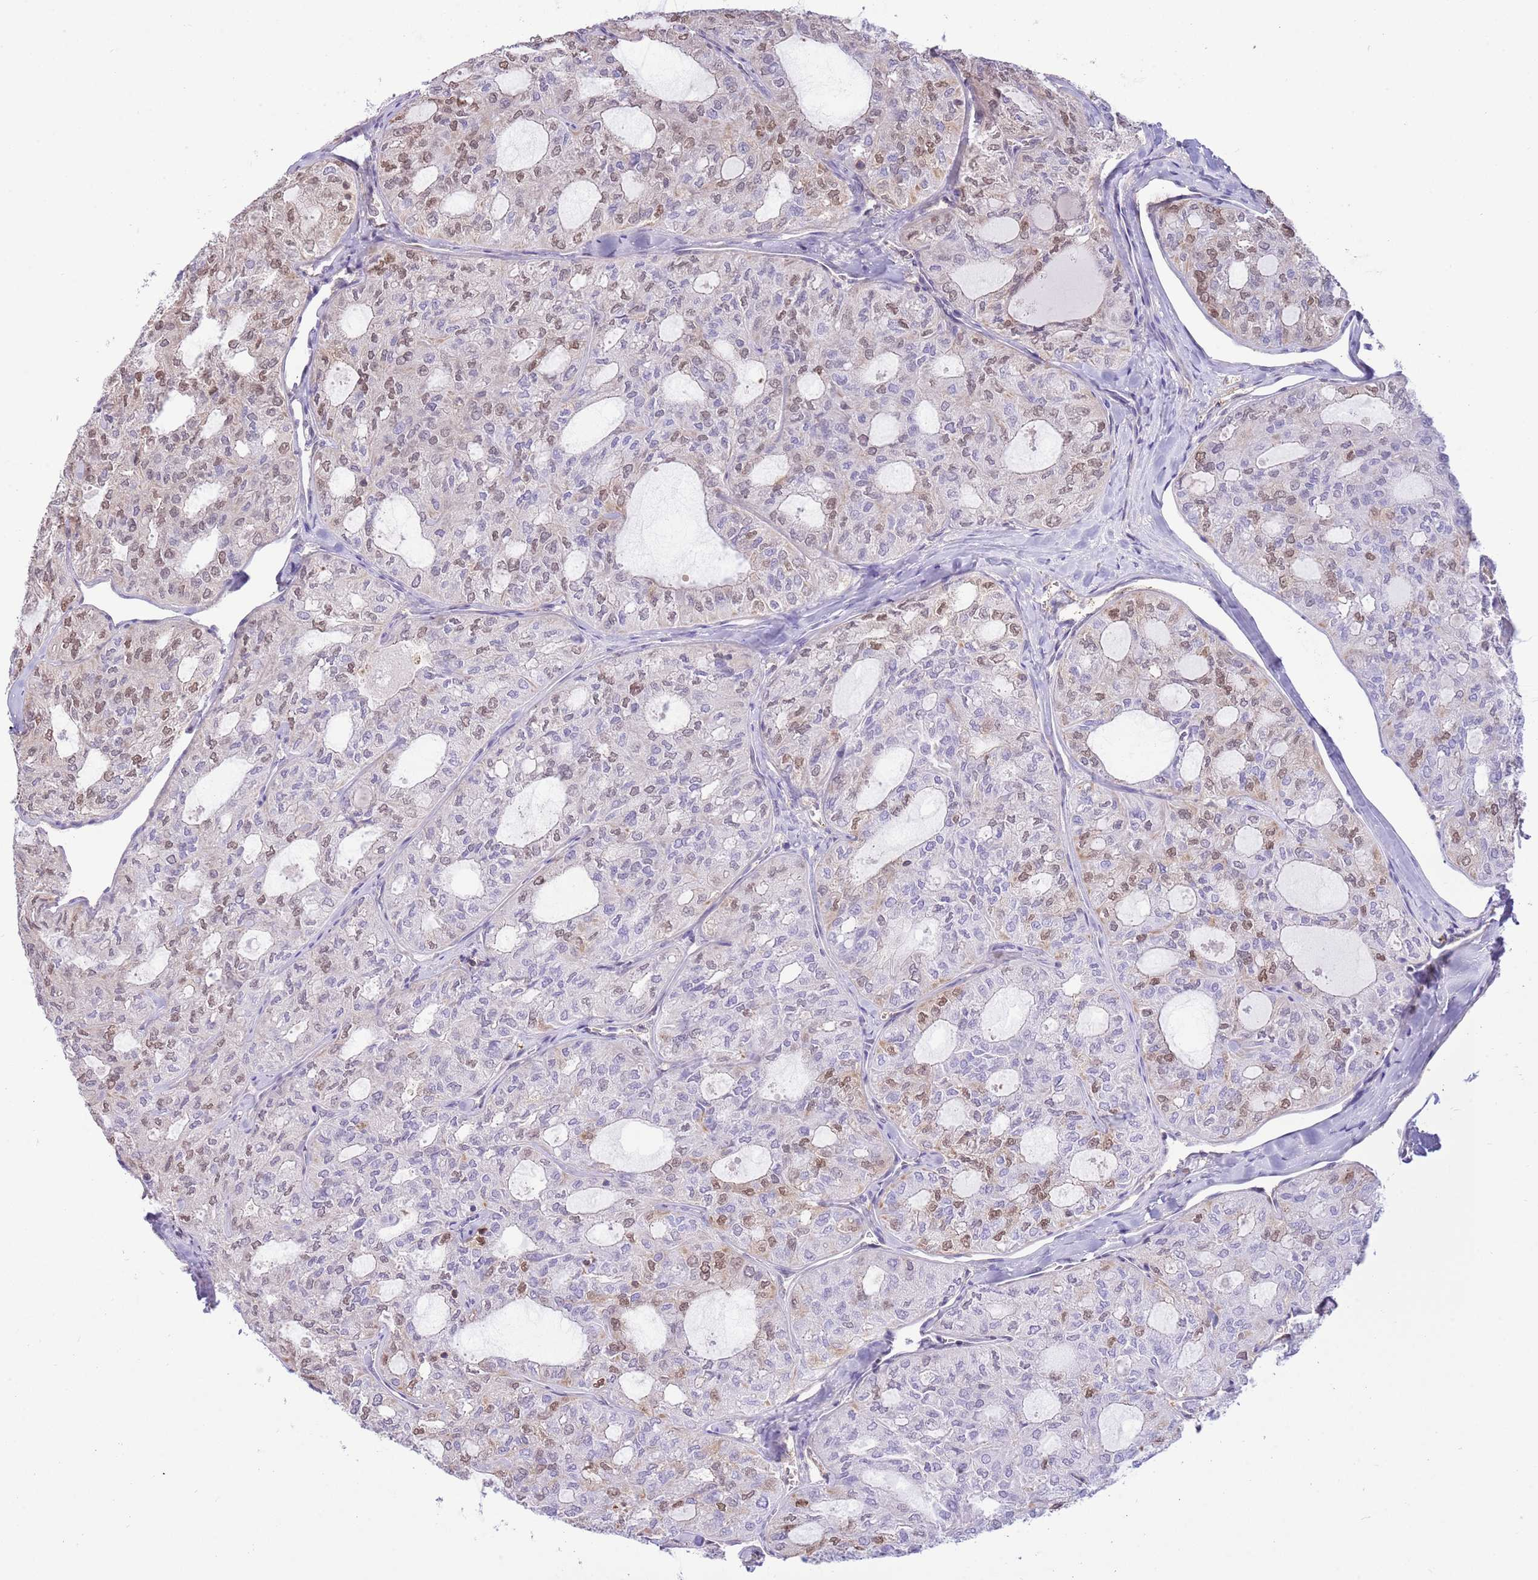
{"staining": {"intensity": "moderate", "quantity": "<25%", "location": "nuclear"}, "tissue": "thyroid cancer", "cell_type": "Tumor cells", "image_type": "cancer", "snomed": [{"axis": "morphology", "description": "Follicular adenoma carcinoma, NOS"}, {"axis": "topography", "description": "Thyroid gland"}], "caption": "Immunohistochemistry (IHC) of human thyroid cancer (follicular adenoma carcinoma) shows low levels of moderate nuclear staining in about <25% of tumor cells. (brown staining indicates protein expression, while blue staining denotes nuclei).", "gene": "NSFL1C", "patient": {"sex": "male", "age": 75}}